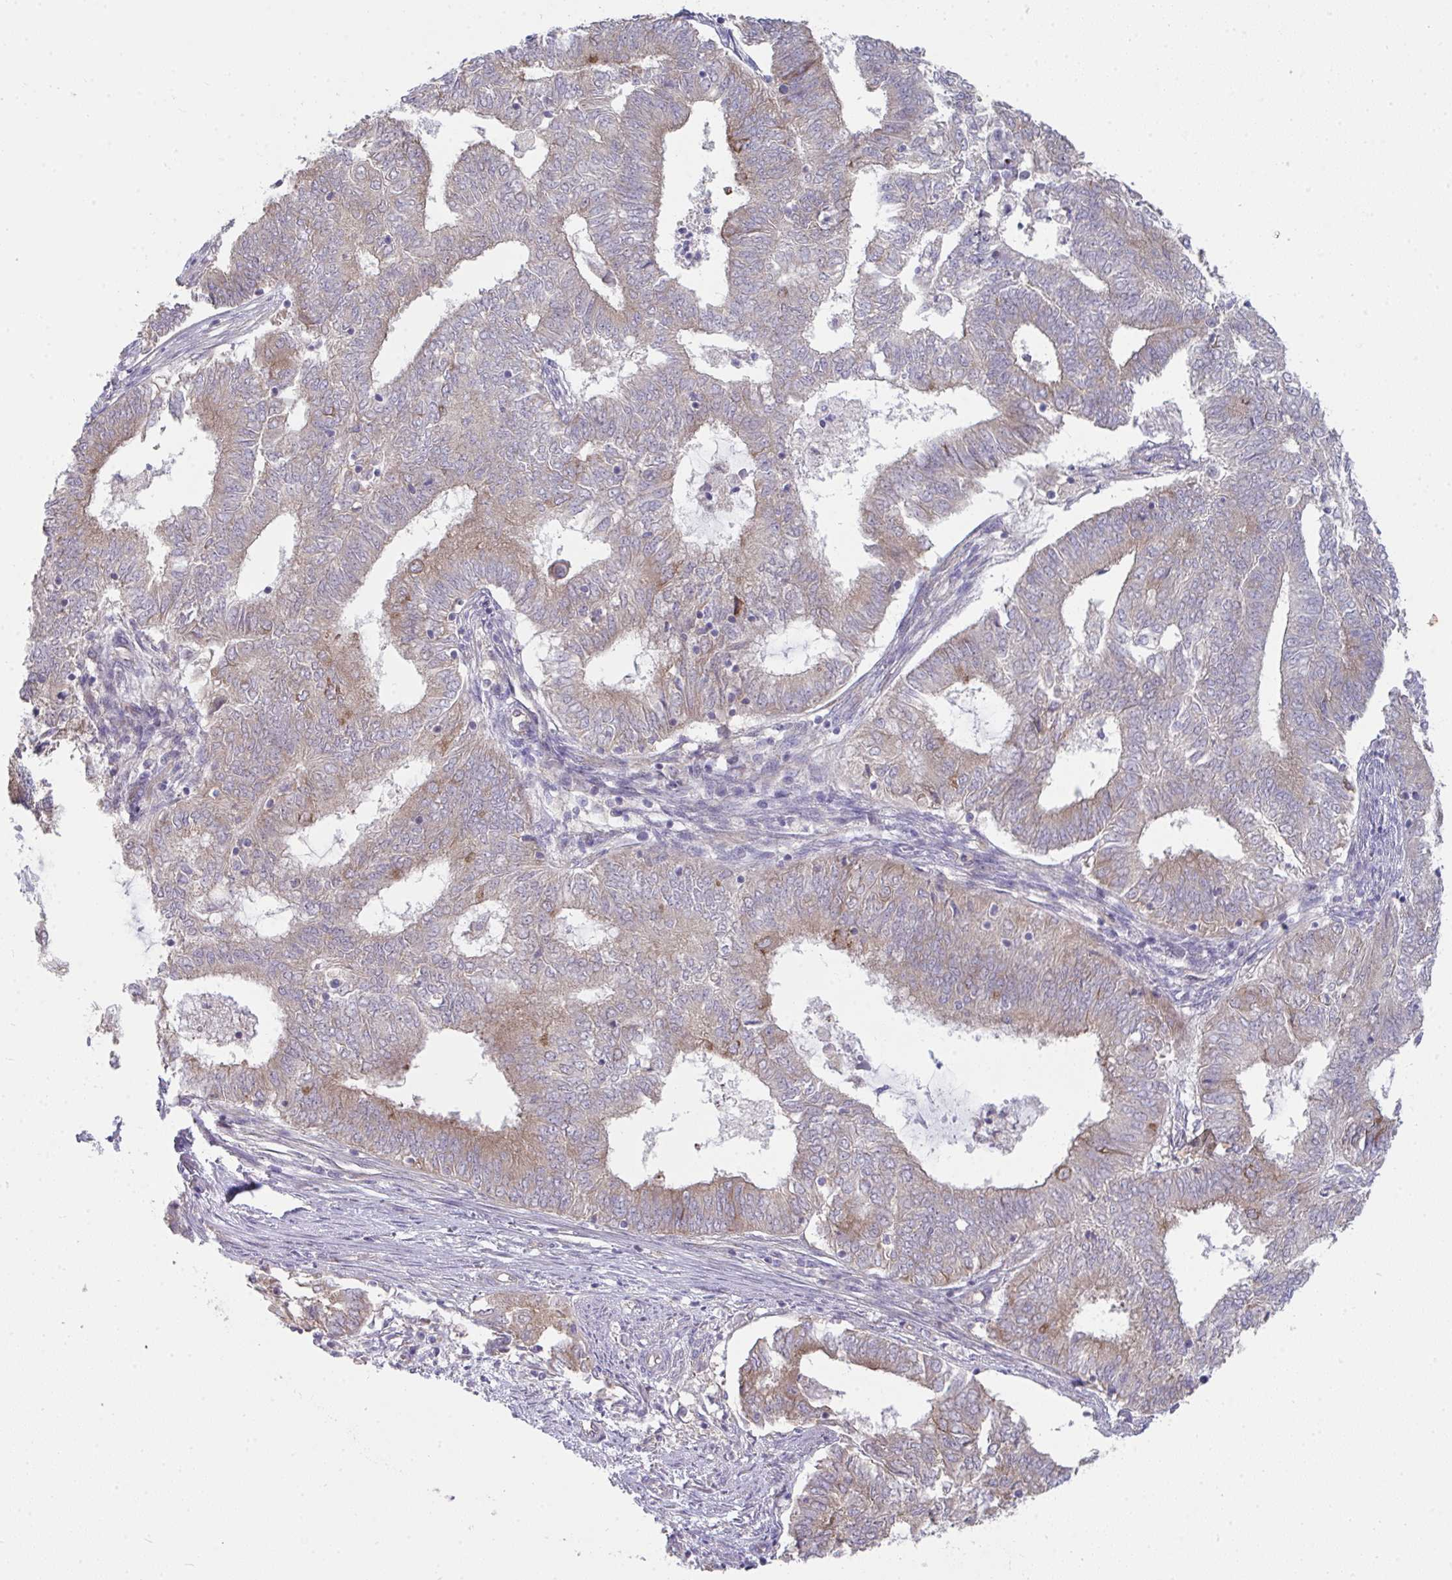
{"staining": {"intensity": "weak", "quantity": "<25%", "location": "cytoplasmic/membranous"}, "tissue": "endometrial cancer", "cell_type": "Tumor cells", "image_type": "cancer", "snomed": [{"axis": "morphology", "description": "Adenocarcinoma, NOS"}, {"axis": "topography", "description": "Endometrium"}], "caption": "The immunohistochemistry histopathology image has no significant staining in tumor cells of endometrial cancer tissue.", "gene": "CASP9", "patient": {"sex": "female", "age": 62}}